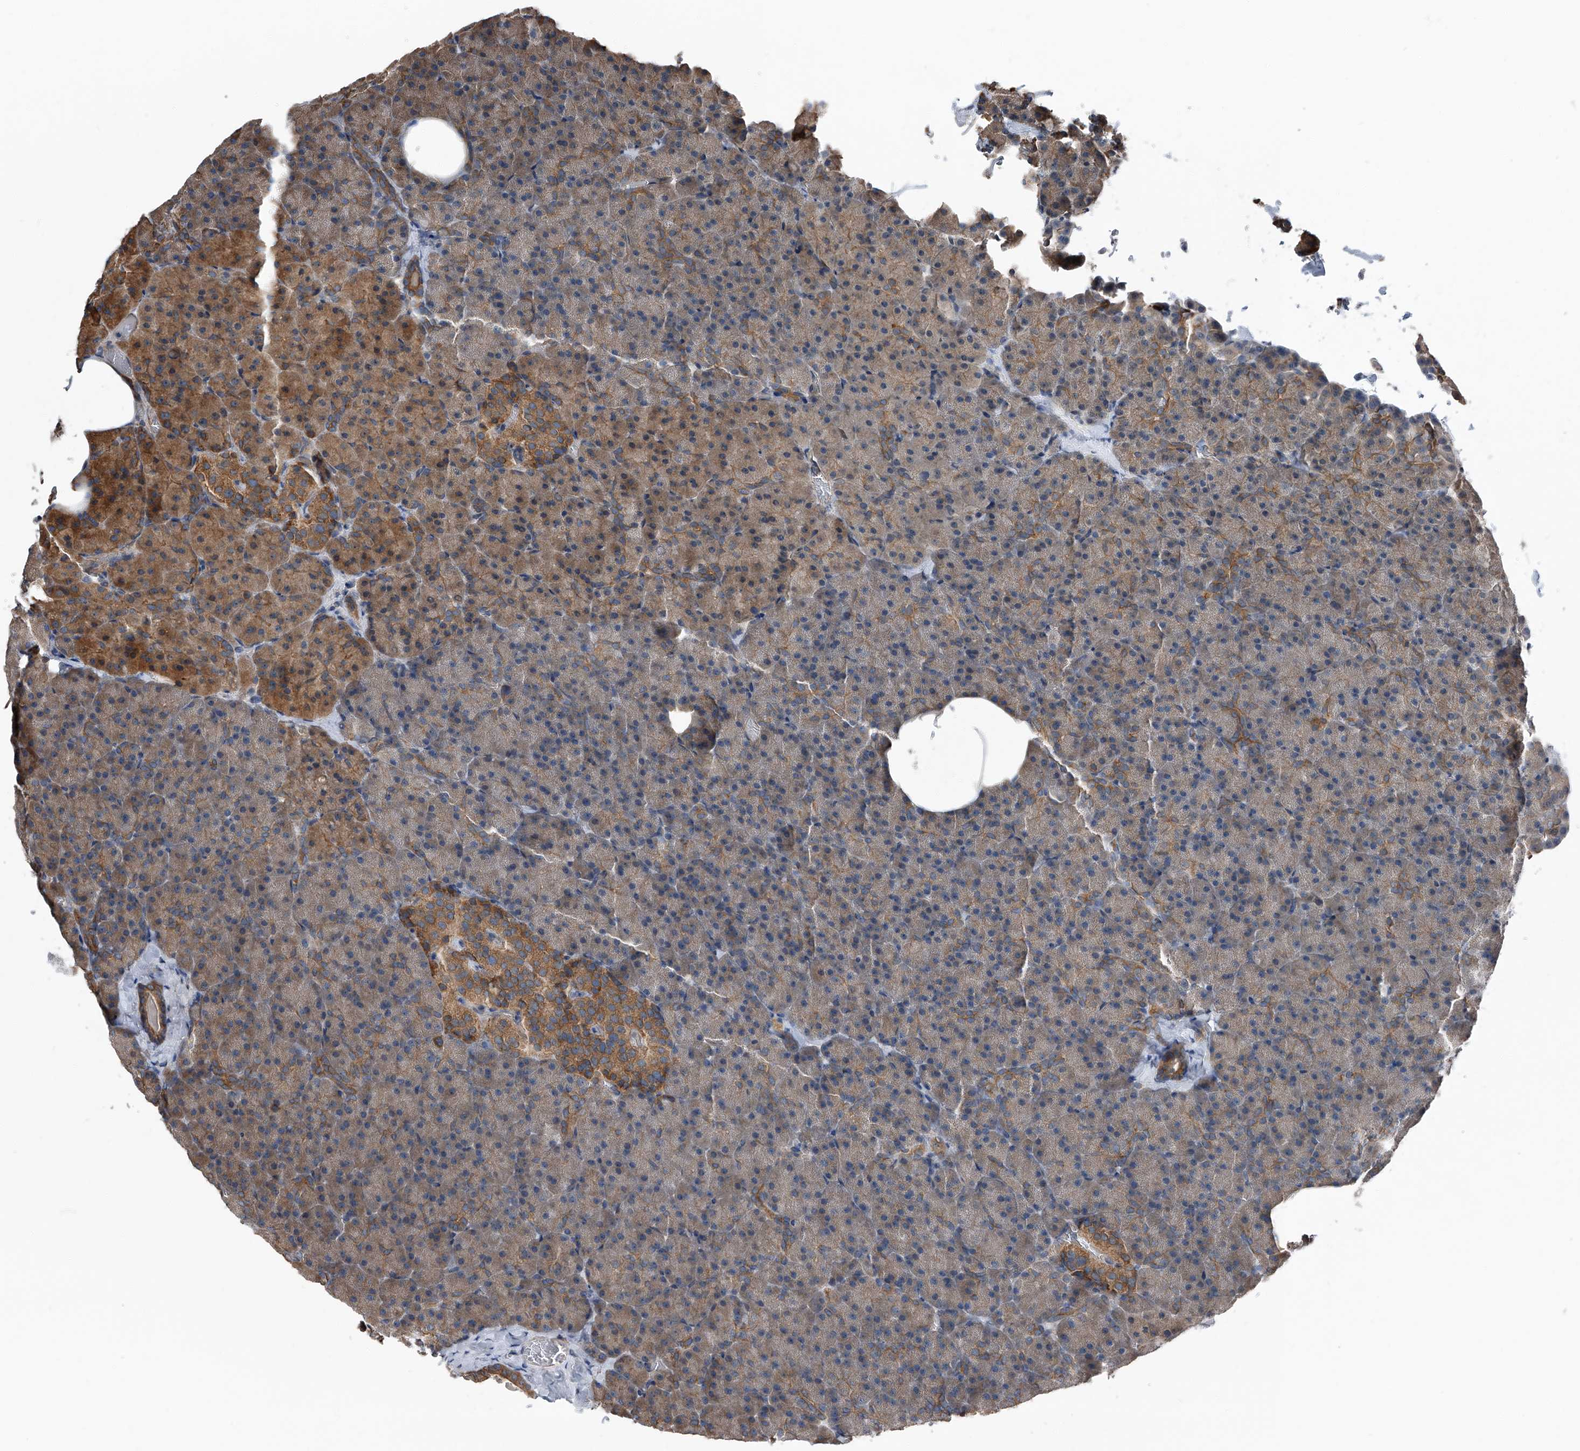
{"staining": {"intensity": "moderate", "quantity": "<25%", "location": "cytoplasmic/membranous"}, "tissue": "pancreas", "cell_type": "Exocrine glandular cells", "image_type": "normal", "snomed": [{"axis": "morphology", "description": "Normal tissue, NOS"}, {"axis": "morphology", "description": "Carcinoid, malignant, NOS"}, {"axis": "topography", "description": "Pancreas"}], "caption": "IHC of unremarkable pancreas reveals low levels of moderate cytoplasmic/membranous staining in about <25% of exocrine glandular cells.", "gene": "KCNJ2", "patient": {"sex": "female", "age": 35}}